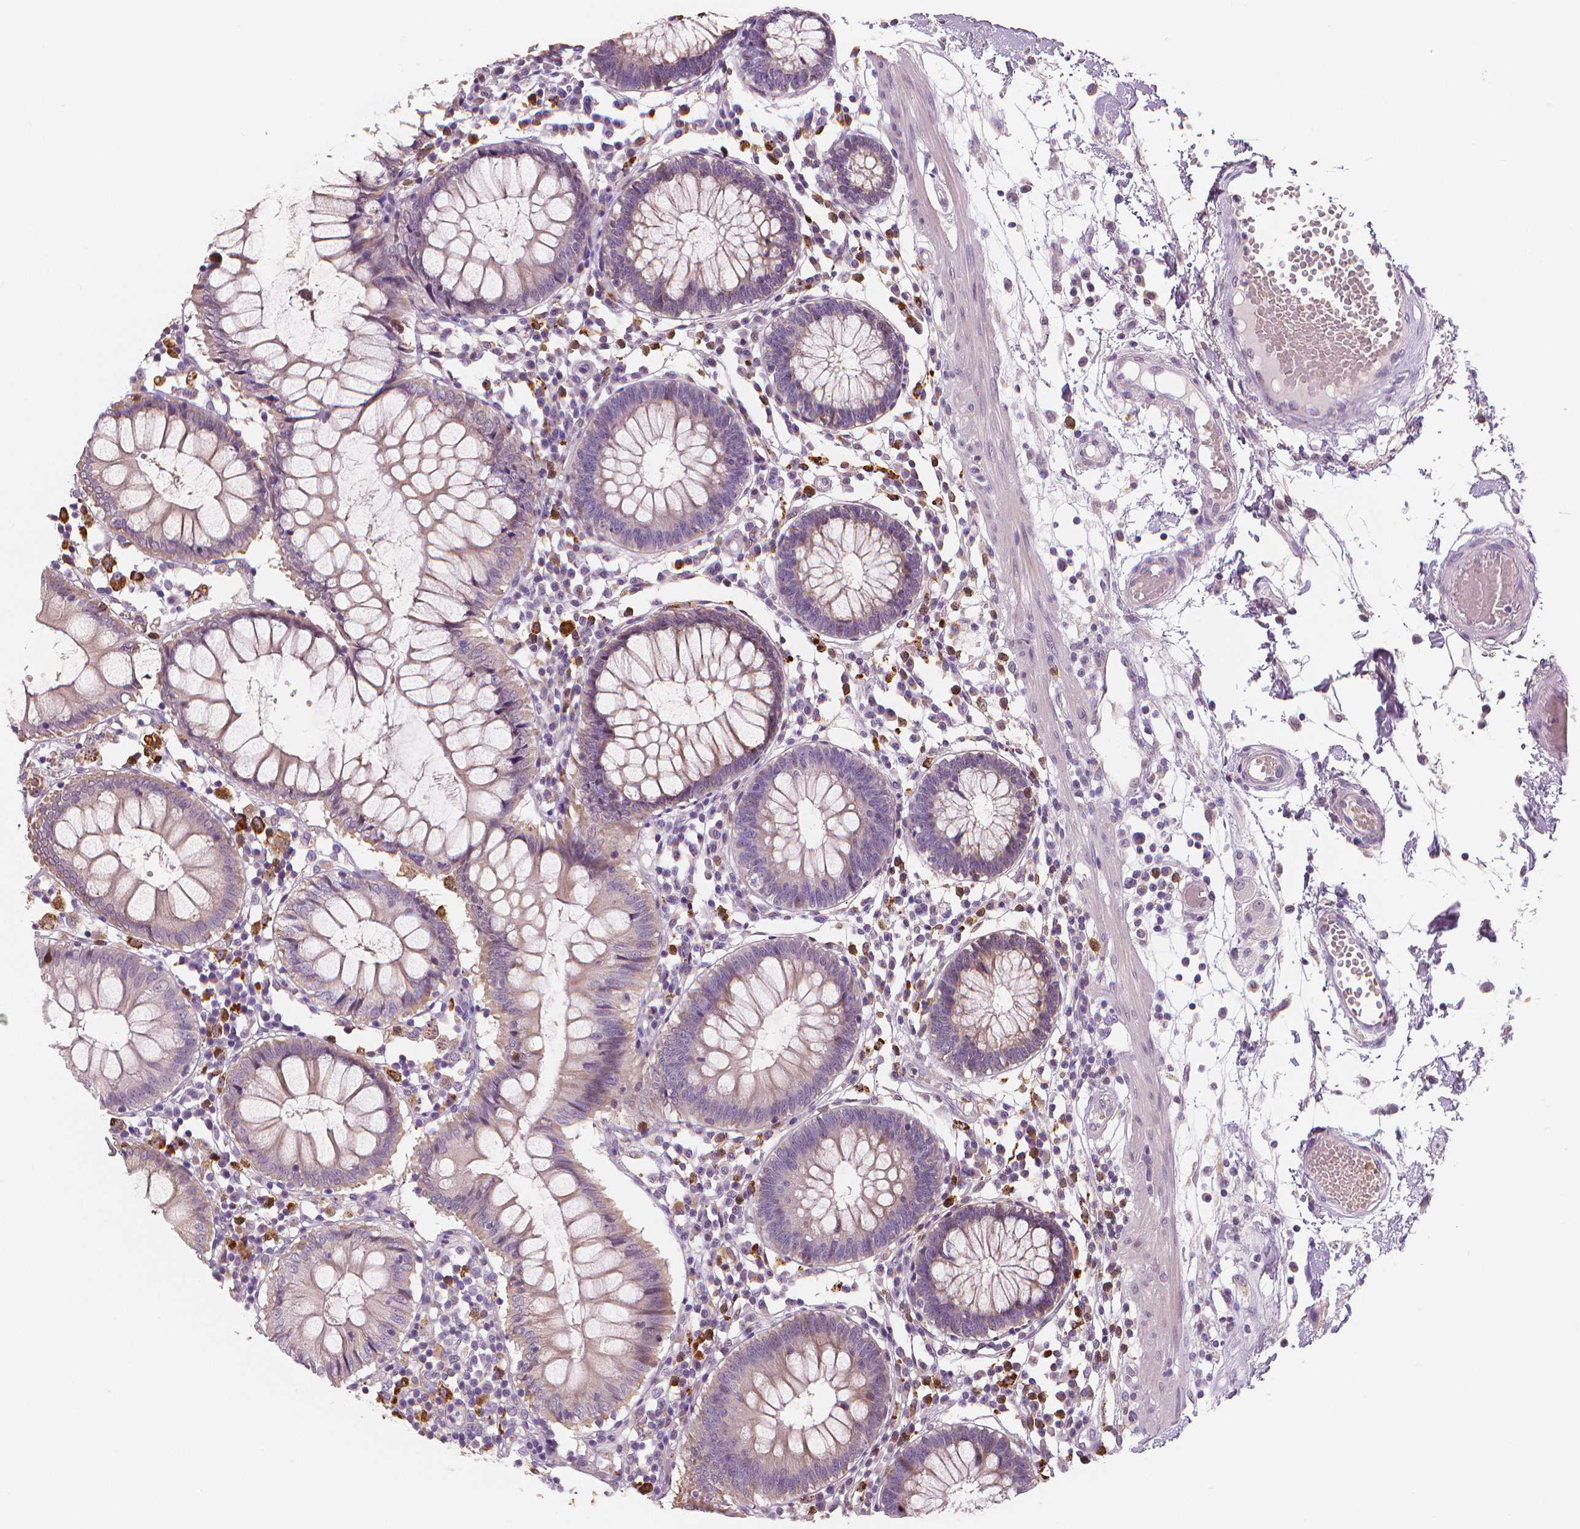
{"staining": {"intensity": "weak", "quantity": "25%-75%", "location": "cytoplasmic/membranous"}, "tissue": "colon", "cell_type": "Endothelial cells", "image_type": "normal", "snomed": [{"axis": "morphology", "description": "Normal tissue, NOS"}, {"axis": "morphology", "description": "Adenocarcinoma, NOS"}, {"axis": "topography", "description": "Colon"}], "caption": "Immunohistochemical staining of unremarkable human colon demonstrates low levels of weak cytoplasmic/membranous positivity in approximately 25%-75% of endothelial cells.", "gene": "RNASE7", "patient": {"sex": "male", "age": 83}}